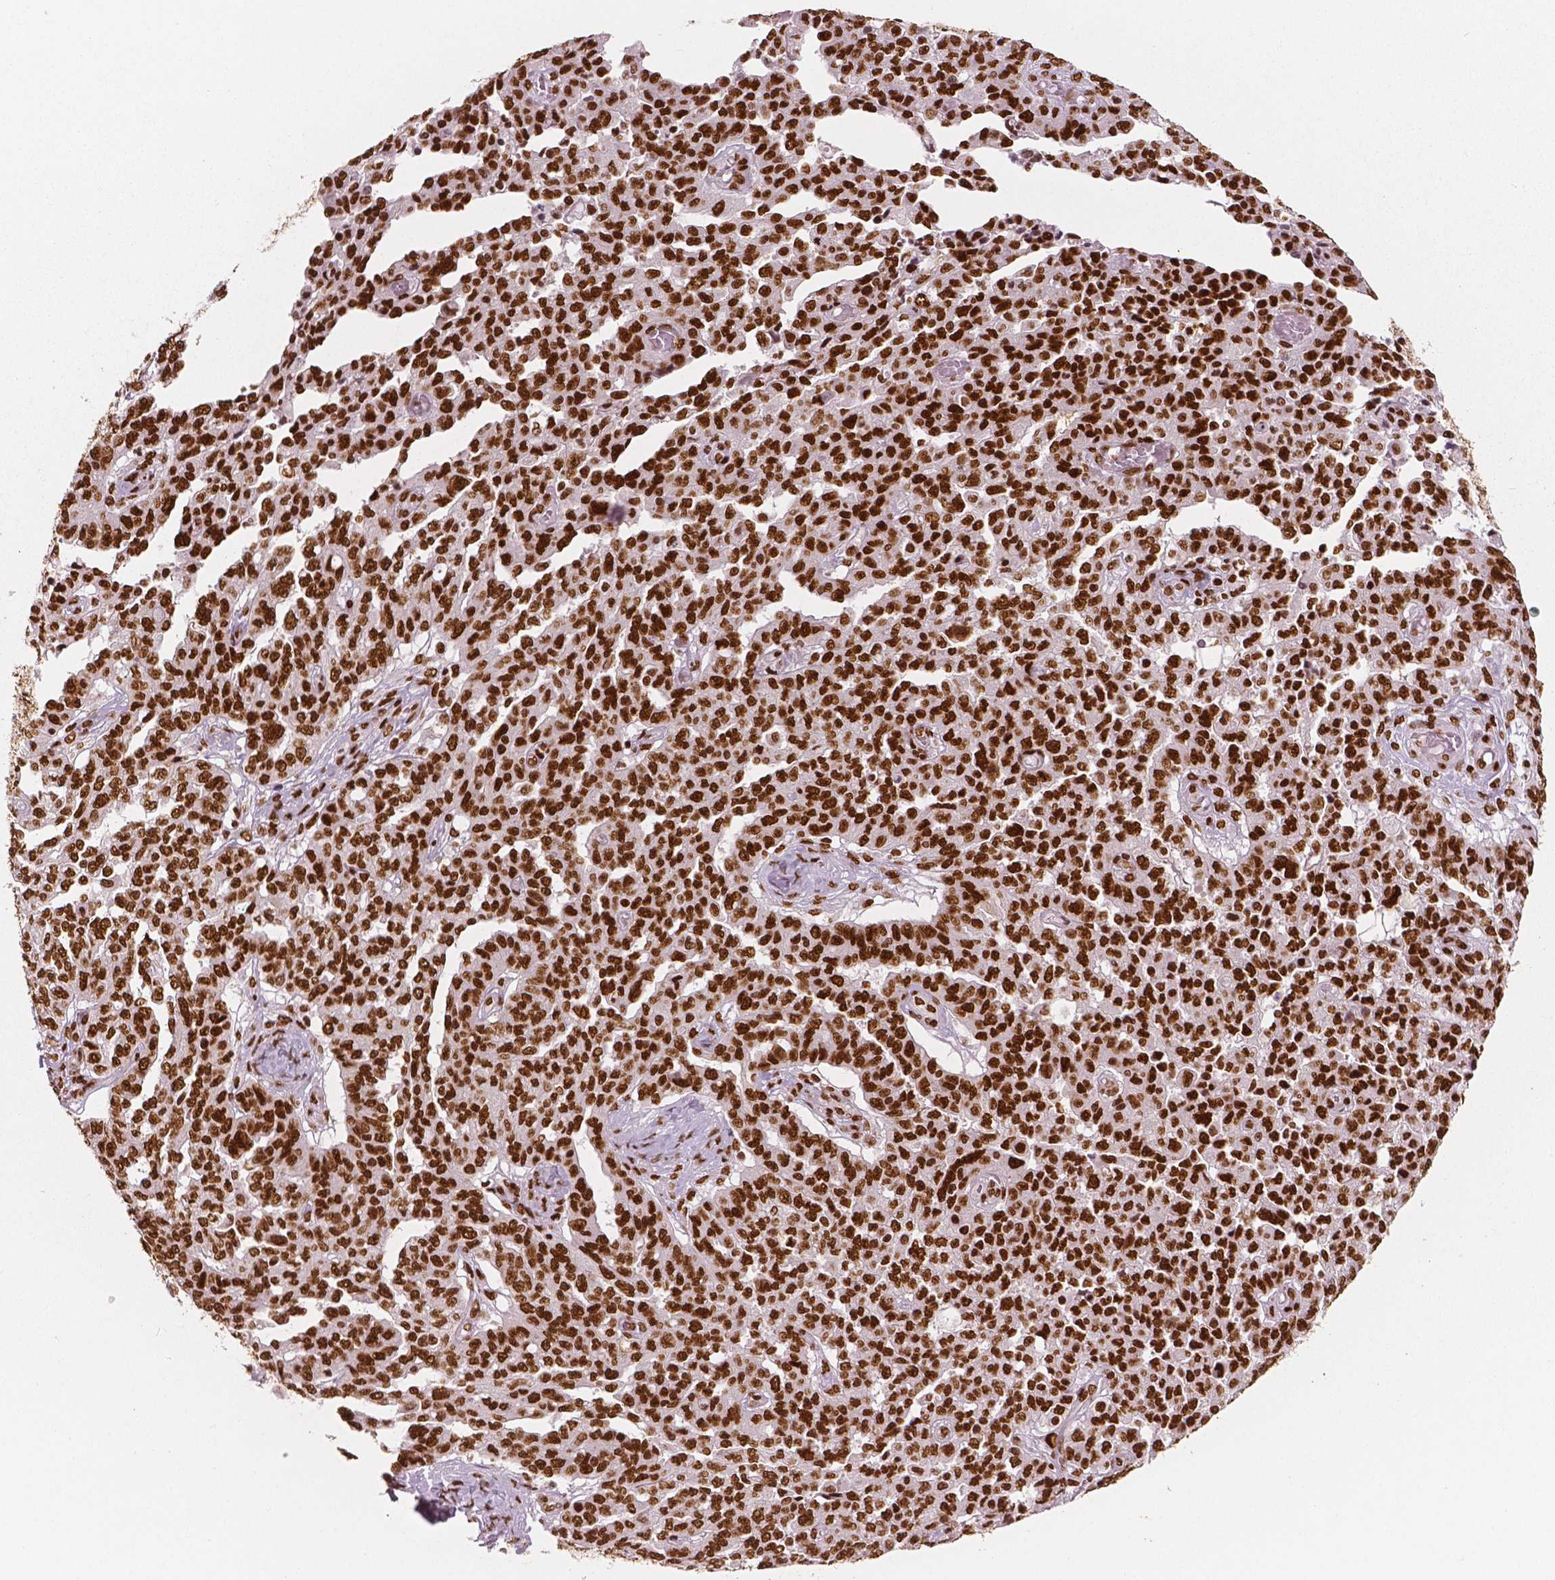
{"staining": {"intensity": "strong", "quantity": ">75%", "location": "nuclear"}, "tissue": "ovarian cancer", "cell_type": "Tumor cells", "image_type": "cancer", "snomed": [{"axis": "morphology", "description": "Cystadenocarcinoma, serous, NOS"}, {"axis": "topography", "description": "Ovary"}], "caption": "Immunohistochemistry (IHC) micrograph of neoplastic tissue: human ovarian serous cystadenocarcinoma stained using immunohistochemistry shows high levels of strong protein expression localized specifically in the nuclear of tumor cells, appearing as a nuclear brown color.", "gene": "BRD4", "patient": {"sex": "female", "age": 67}}